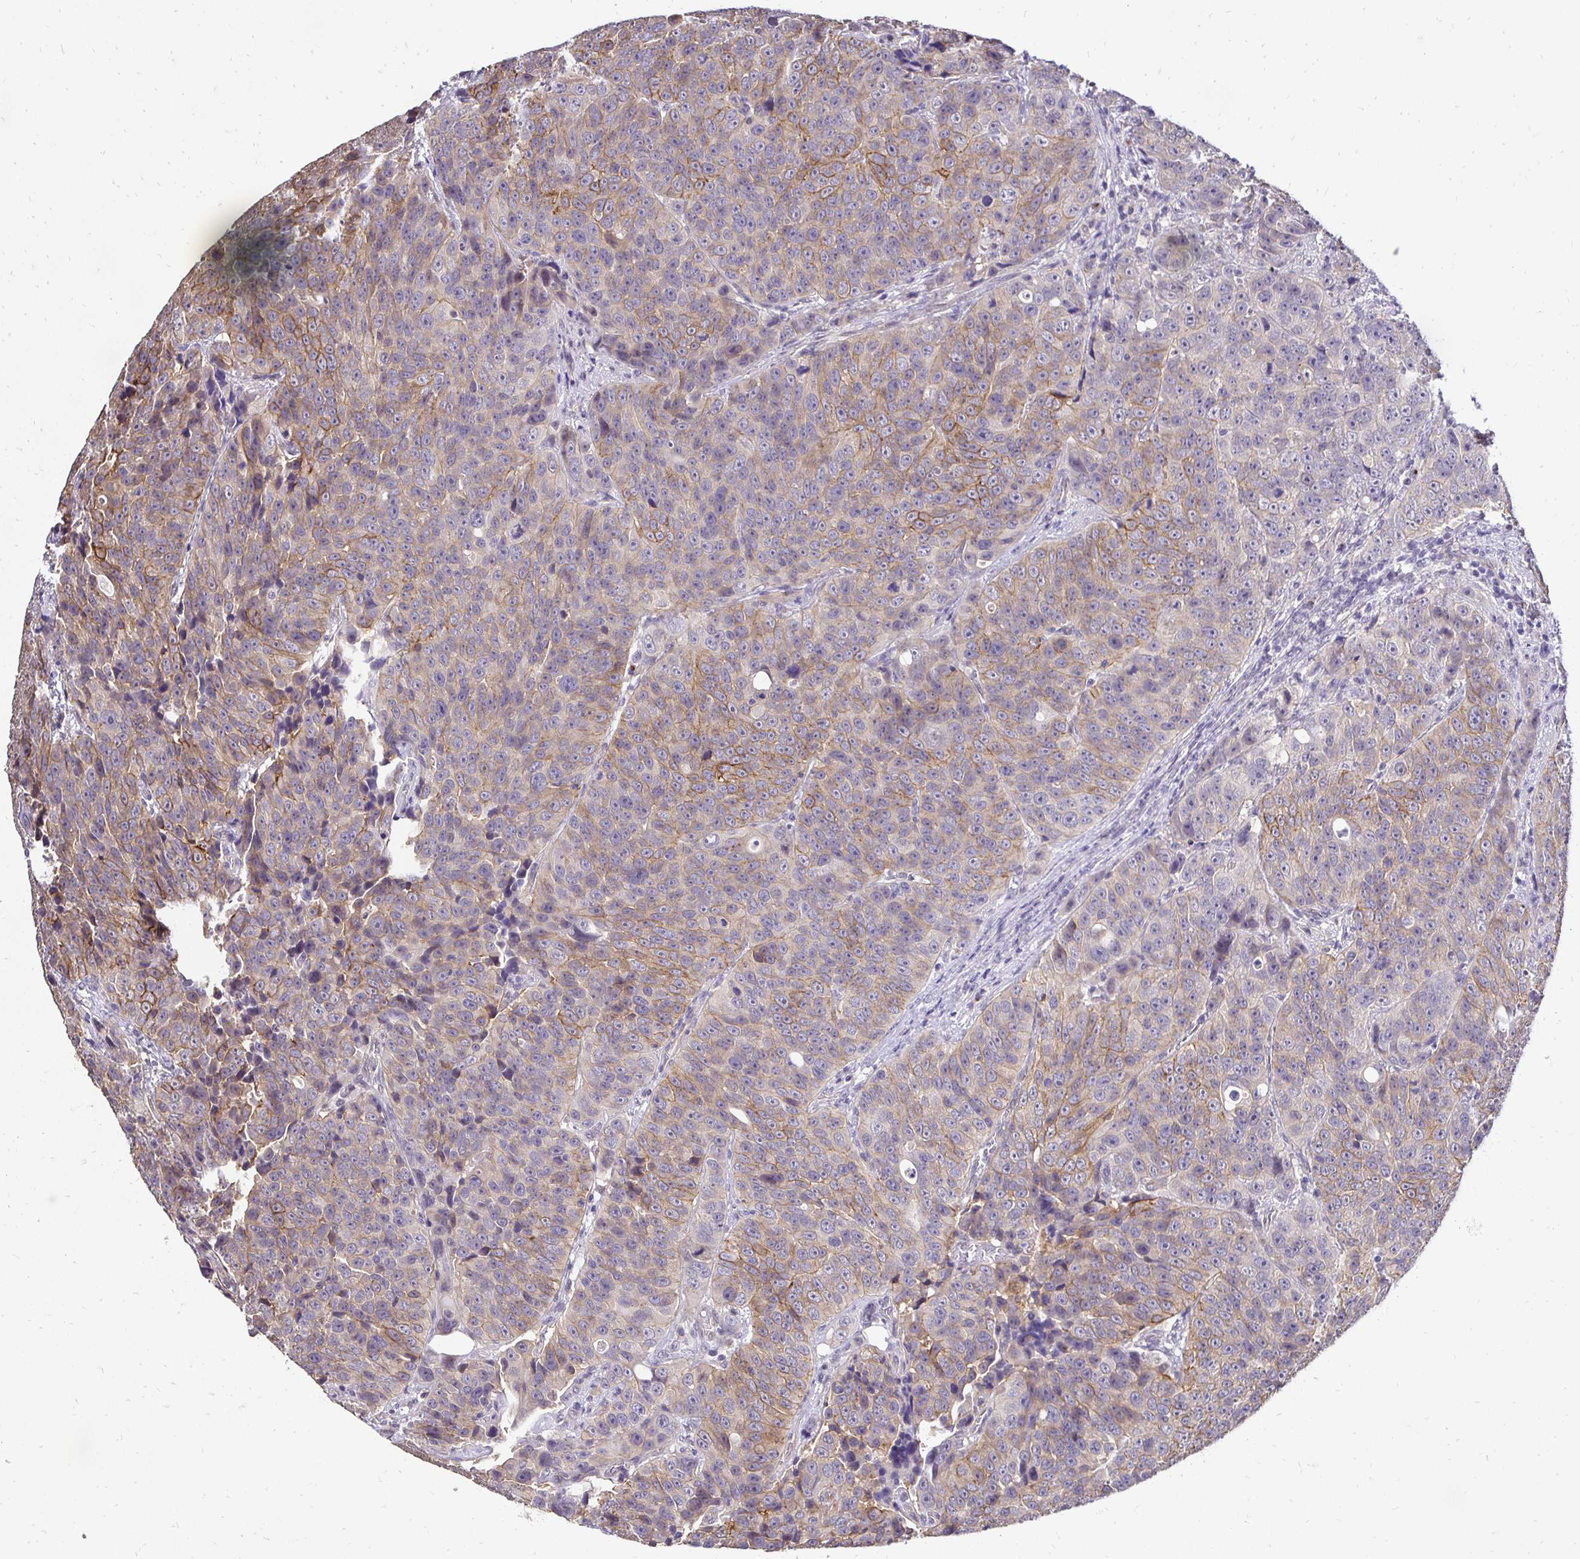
{"staining": {"intensity": "moderate", "quantity": "<25%", "location": "cytoplasmic/membranous"}, "tissue": "urothelial cancer", "cell_type": "Tumor cells", "image_type": "cancer", "snomed": [{"axis": "morphology", "description": "Urothelial carcinoma, NOS"}, {"axis": "topography", "description": "Urinary bladder"}], "caption": "The image demonstrates immunohistochemical staining of urothelial cancer. There is moderate cytoplasmic/membranous positivity is identified in about <25% of tumor cells.", "gene": "SLC9A1", "patient": {"sex": "male", "age": 52}}